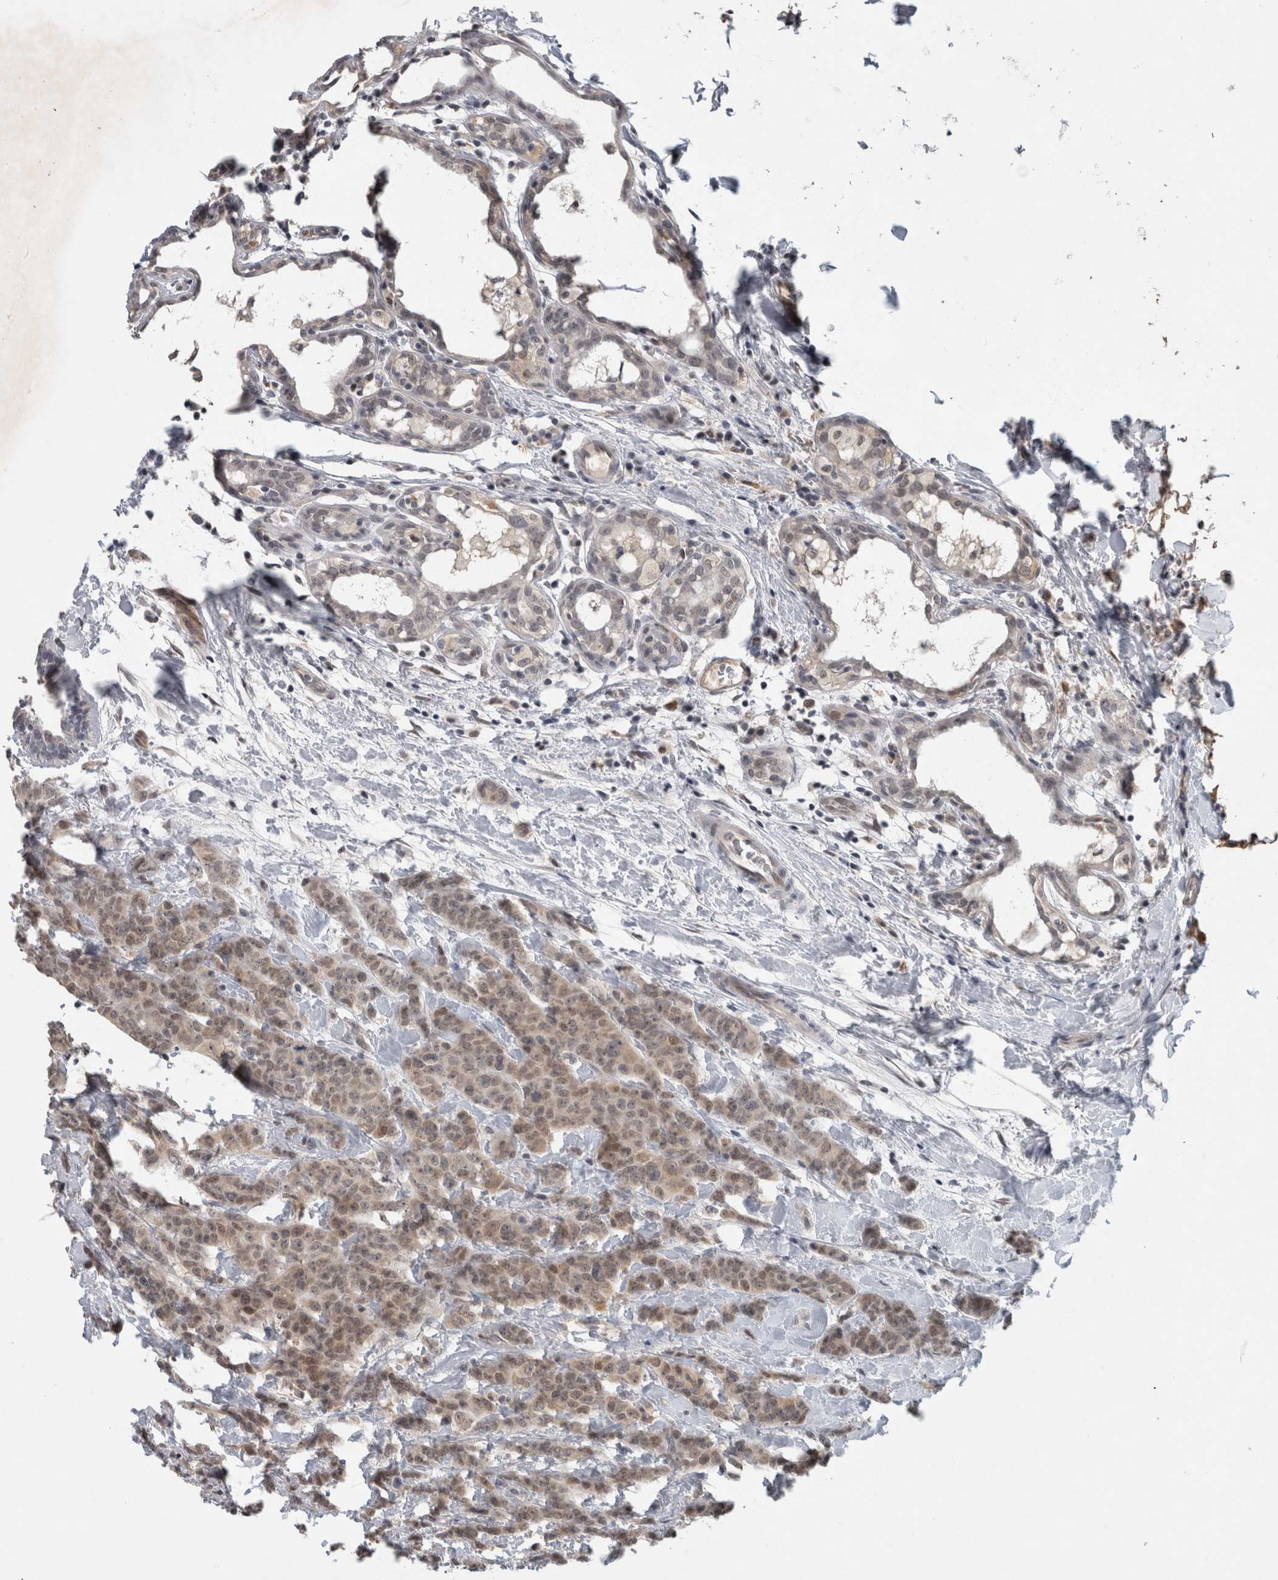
{"staining": {"intensity": "weak", "quantity": ">75%", "location": "cytoplasmic/membranous,nuclear"}, "tissue": "breast cancer", "cell_type": "Tumor cells", "image_type": "cancer", "snomed": [{"axis": "morphology", "description": "Normal tissue, NOS"}, {"axis": "morphology", "description": "Duct carcinoma"}, {"axis": "topography", "description": "Breast"}], "caption": "An image of human infiltrating ductal carcinoma (breast) stained for a protein reveals weak cytoplasmic/membranous and nuclear brown staining in tumor cells.", "gene": "PRXL2A", "patient": {"sex": "female", "age": 40}}